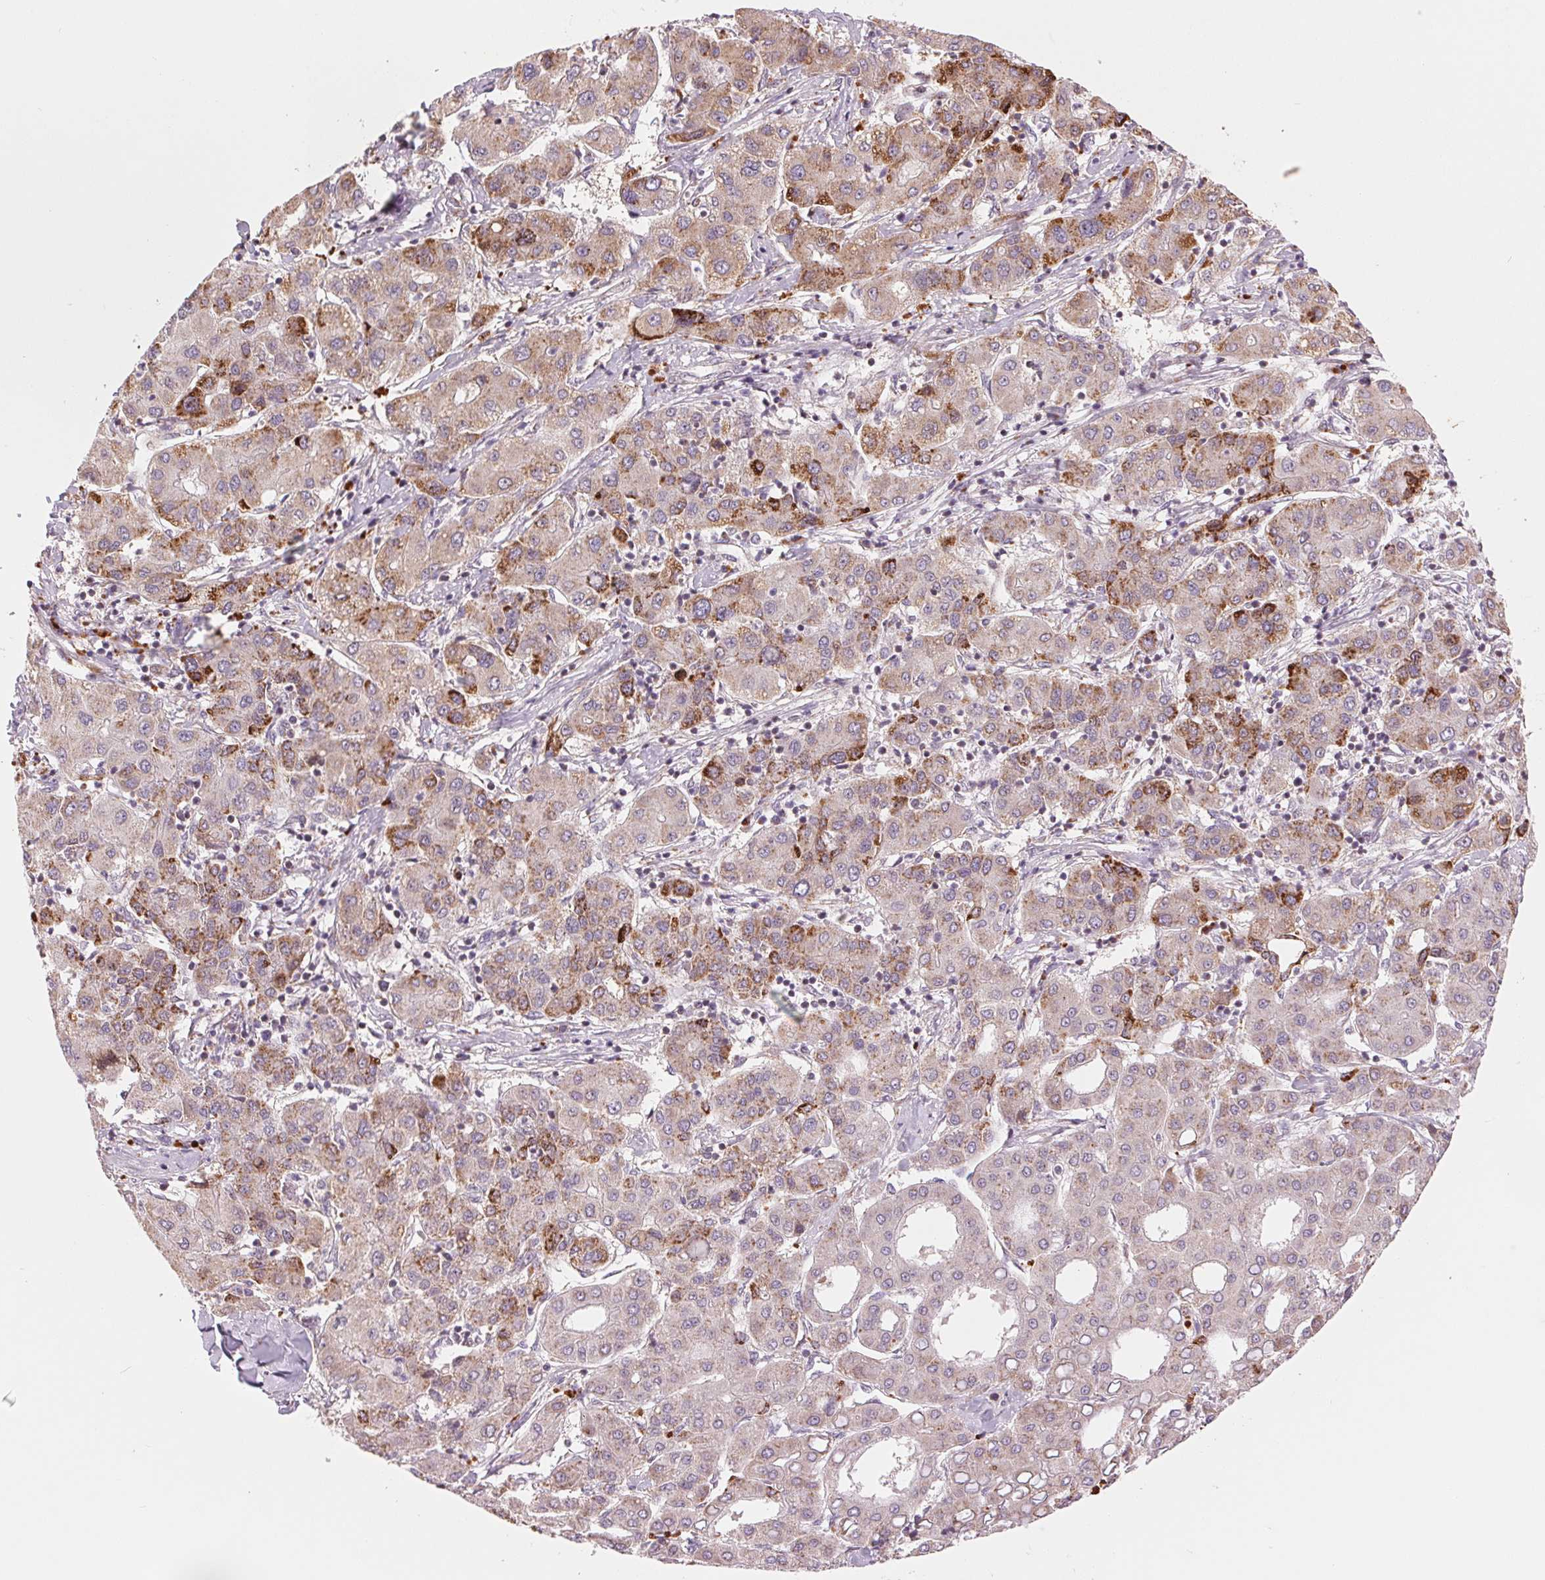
{"staining": {"intensity": "moderate", "quantity": "<25%", "location": "cytoplasmic/membranous"}, "tissue": "liver cancer", "cell_type": "Tumor cells", "image_type": "cancer", "snomed": [{"axis": "morphology", "description": "Carcinoma, Hepatocellular, NOS"}, {"axis": "topography", "description": "Liver"}], "caption": "Immunohistochemical staining of human liver hepatocellular carcinoma reveals low levels of moderate cytoplasmic/membranous positivity in approximately <25% of tumor cells.", "gene": "ARHGAP32", "patient": {"sex": "male", "age": 65}}